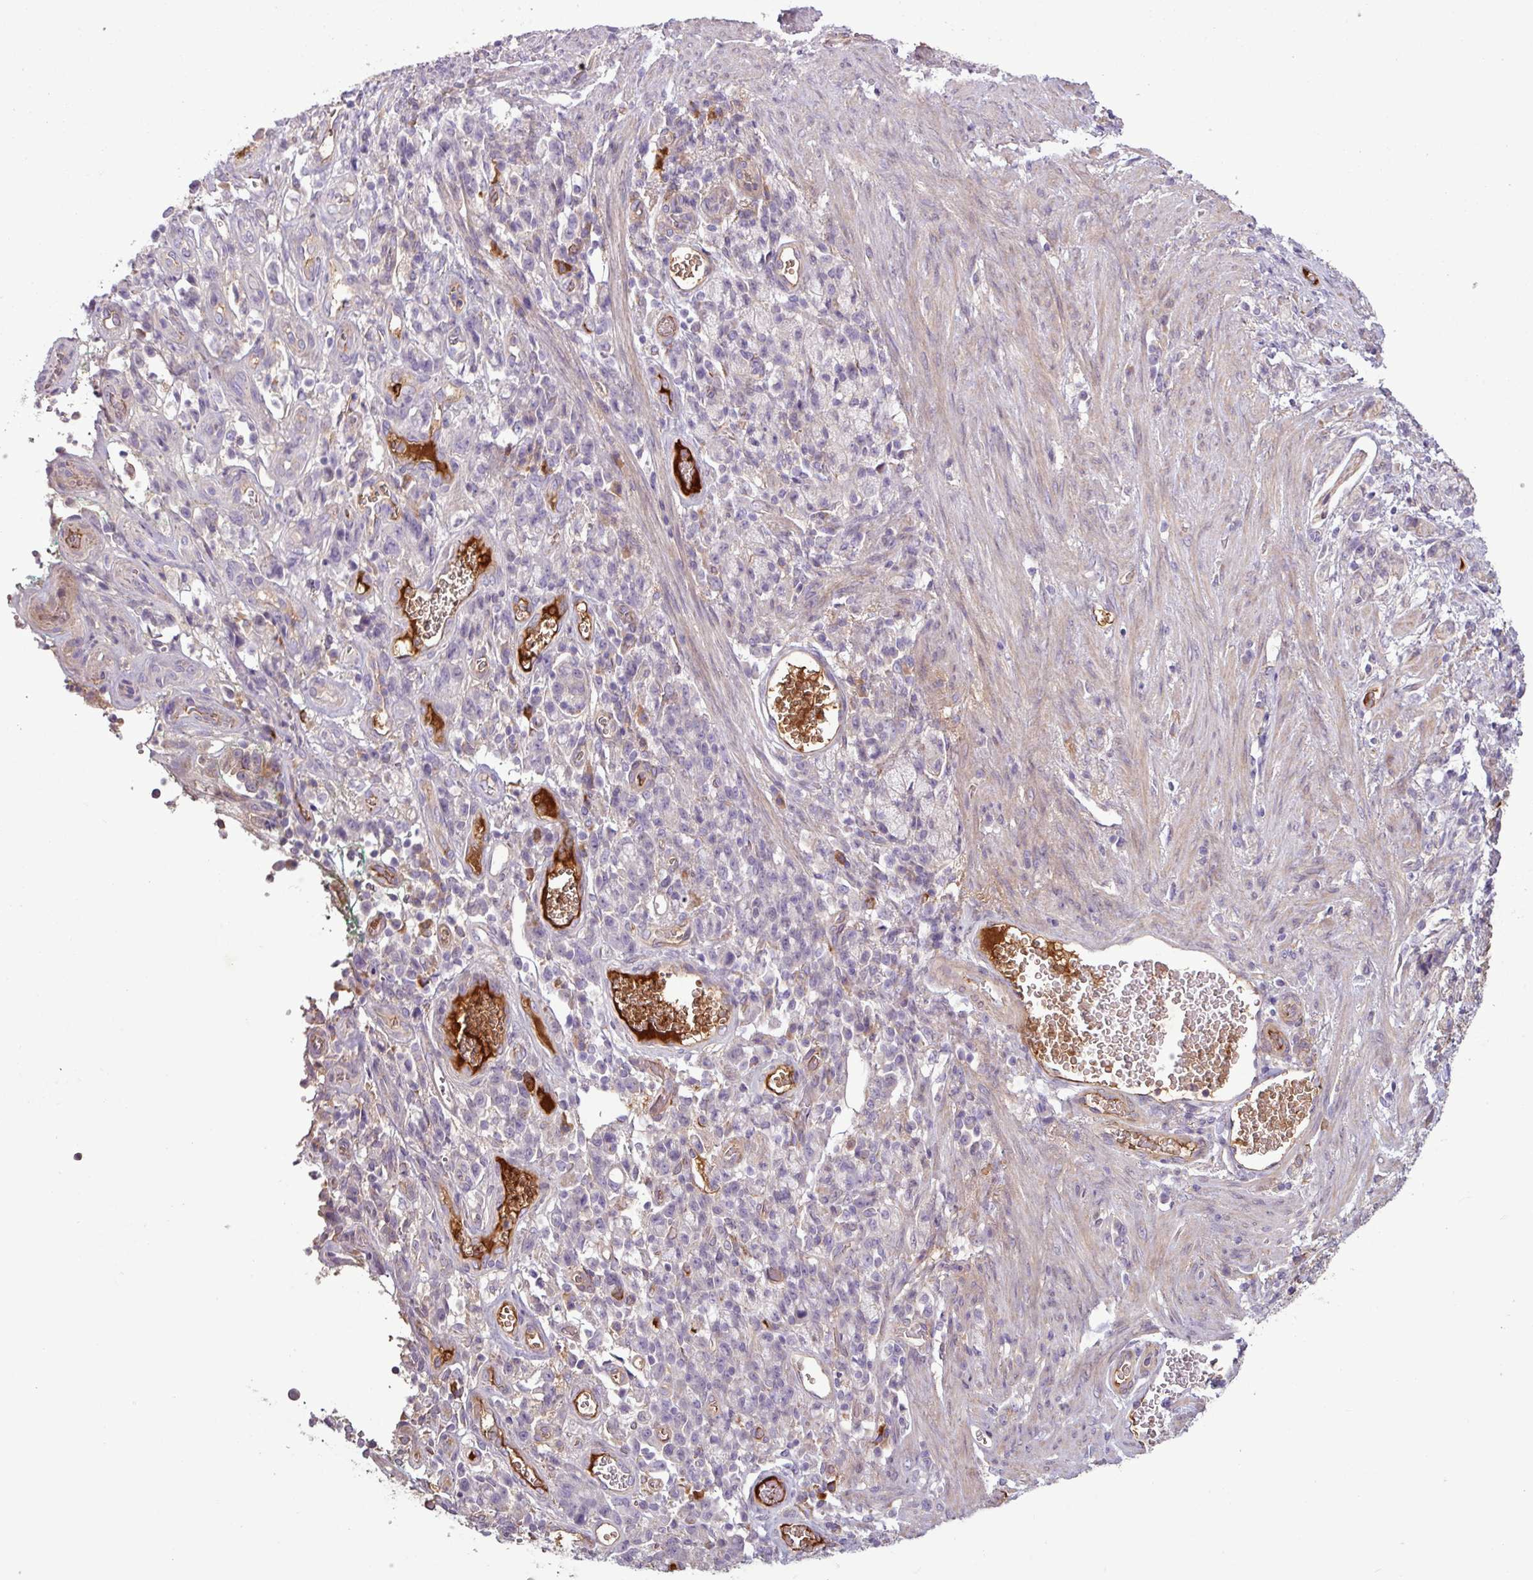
{"staining": {"intensity": "negative", "quantity": "none", "location": "none"}, "tissue": "stomach cancer", "cell_type": "Tumor cells", "image_type": "cancer", "snomed": [{"axis": "morphology", "description": "Adenocarcinoma, NOS"}, {"axis": "topography", "description": "Stomach"}], "caption": "Tumor cells are negative for protein expression in human adenocarcinoma (stomach).", "gene": "C4B", "patient": {"sex": "male", "age": 77}}